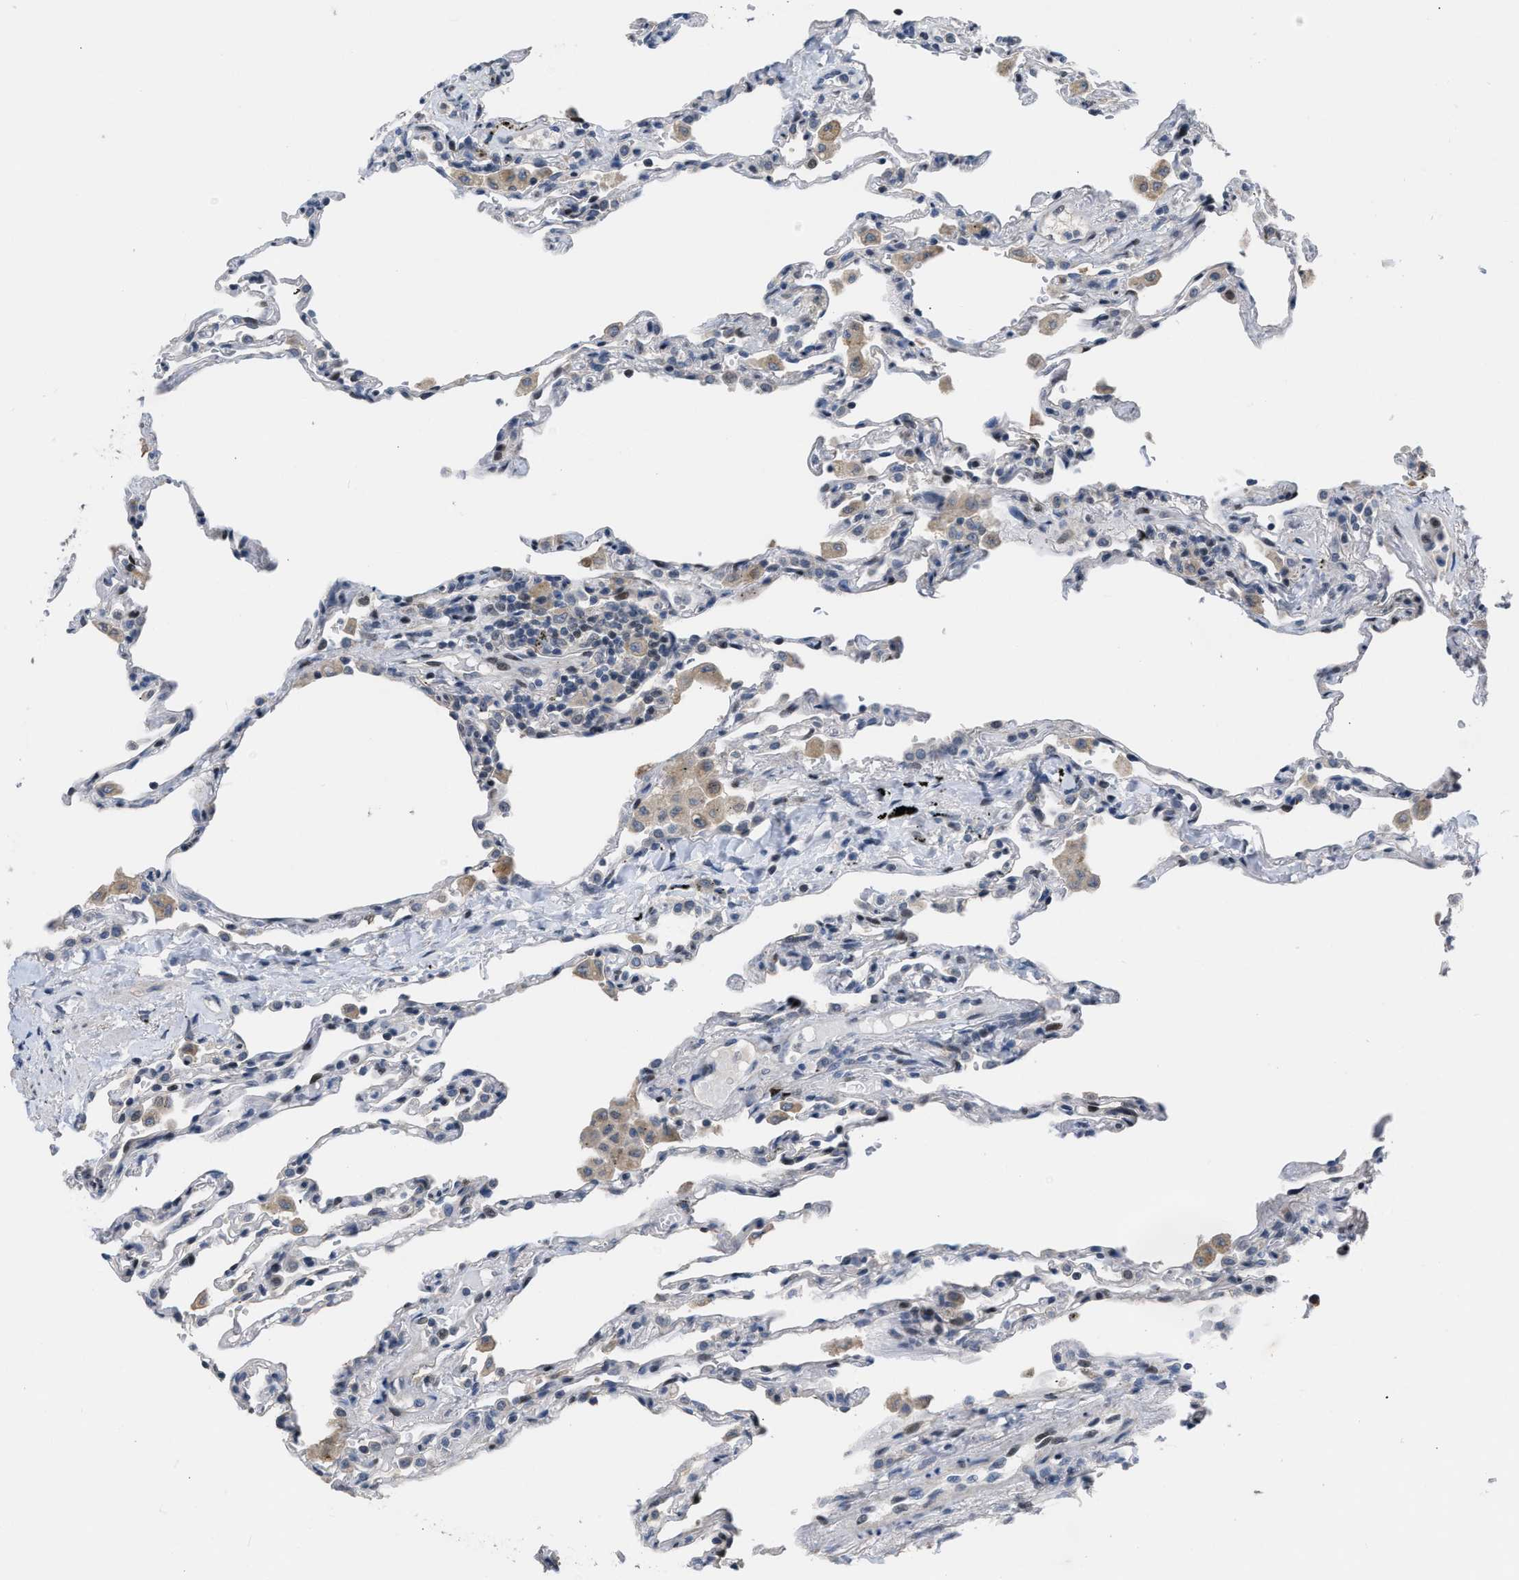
{"staining": {"intensity": "moderate", "quantity": "<25%", "location": "nuclear"}, "tissue": "lung", "cell_type": "Alveolar cells", "image_type": "normal", "snomed": [{"axis": "morphology", "description": "Normal tissue, NOS"}, {"axis": "topography", "description": "Lung"}], "caption": "A photomicrograph of human lung stained for a protein shows moderate nuclear brown staining in alveolar cells. The staining was performed using DAB, with brown indicating positive protein expression. Nuclei are stained blue with hematoxylin.", "gene": "SETDB1", "patient": {"sex": "male", "age": 59}}